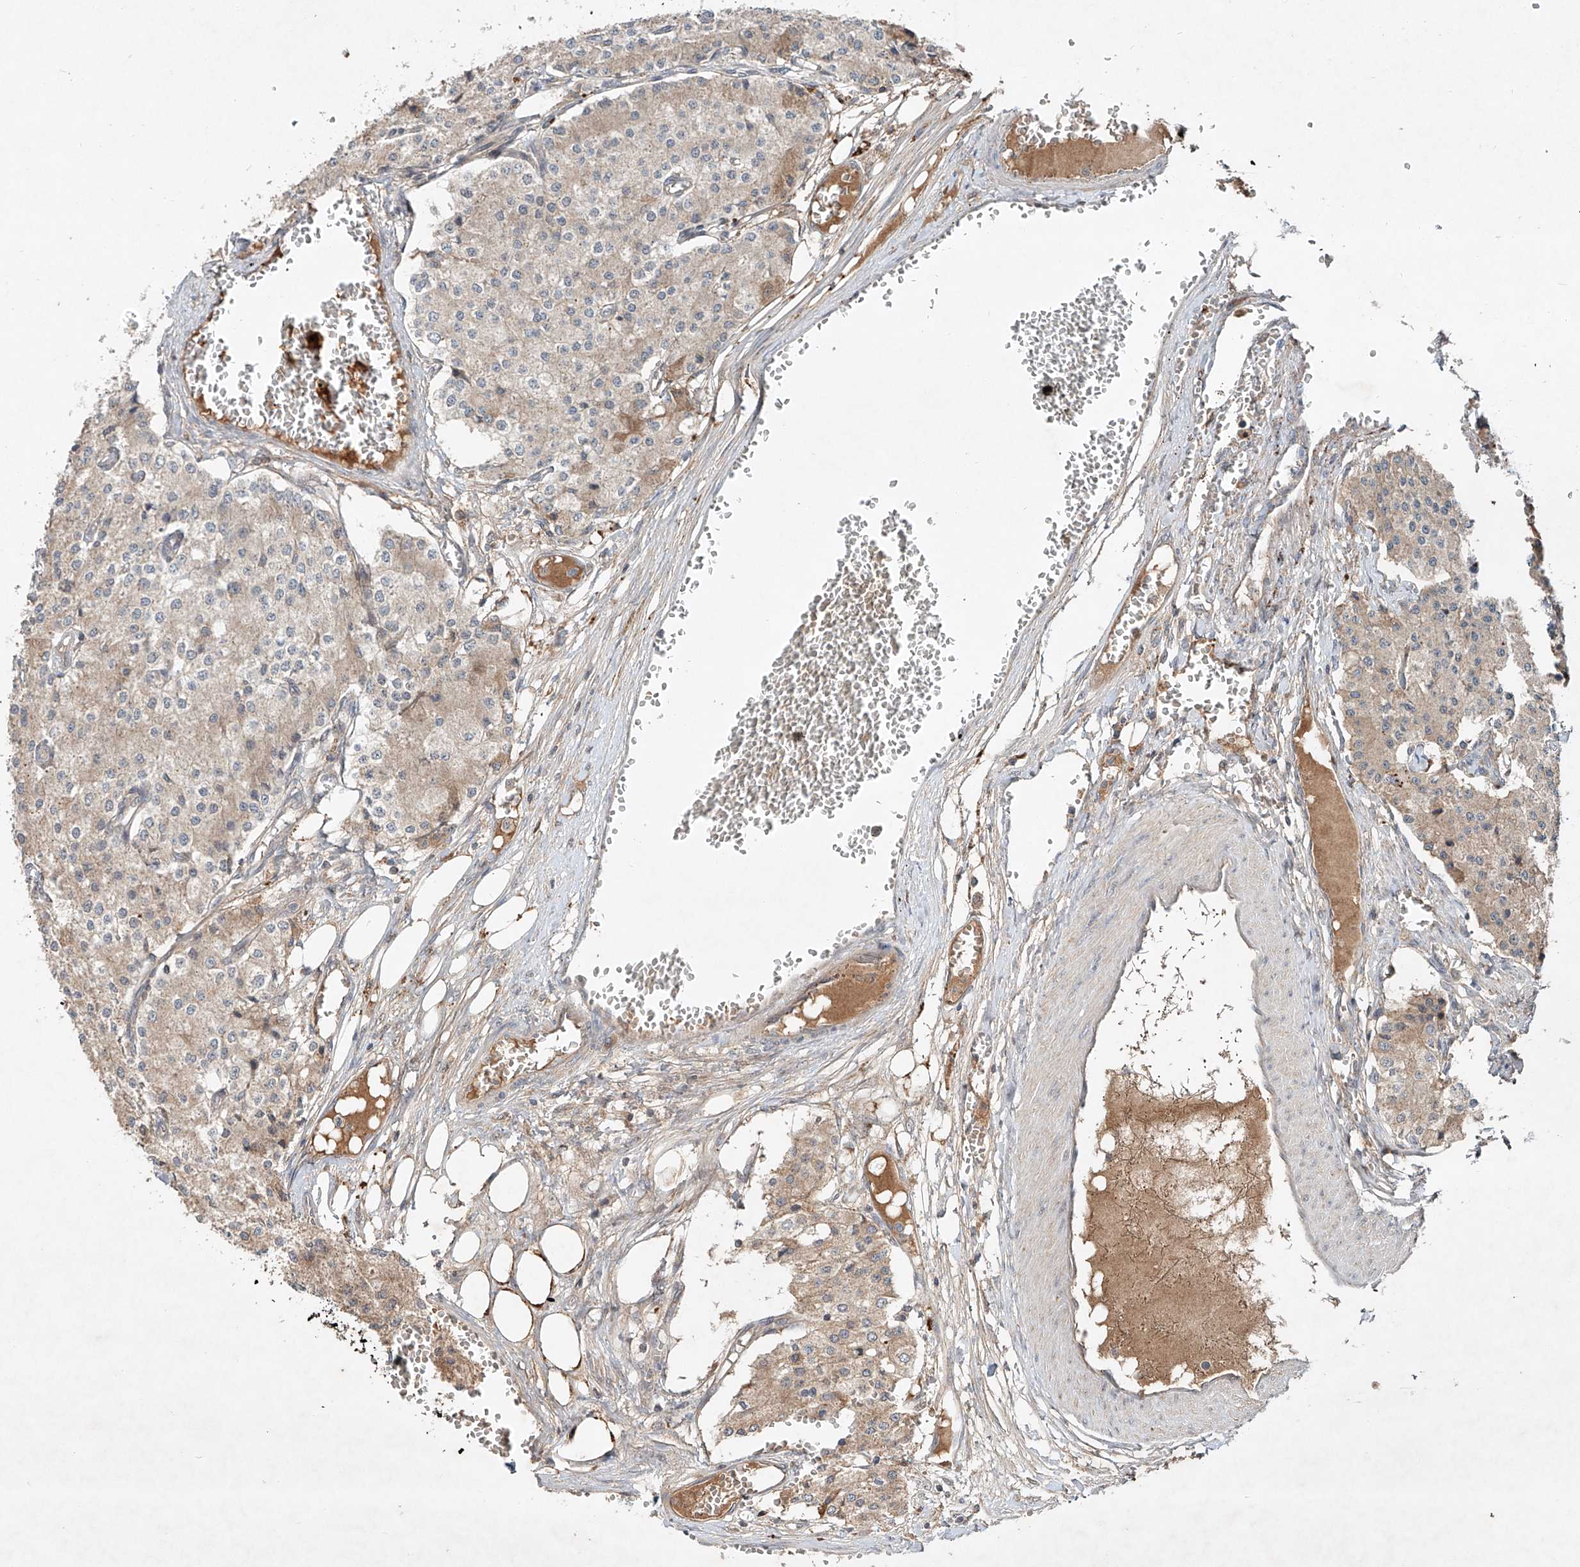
{"staining": {"intensity": "weak", "quantity": "<25%", "location": "cytoplasmic/membranous"}, "tissue": "carcinoid", "cell_type": "Tumor cells", "image_type": "cancer", "snomed": [{"axis": "morphology", "description": "Carcinoid, malignant, NOS"}, {"axis": "topography", "description": "Colon"}], "caption": "Tumor cells are negative for brown protein staining in carcinoid (malignant). (Brightfield microscopy of DAB IHC at high magnification).", "gene": "IER5", "patient": {"sex": "female", "age": 52}}